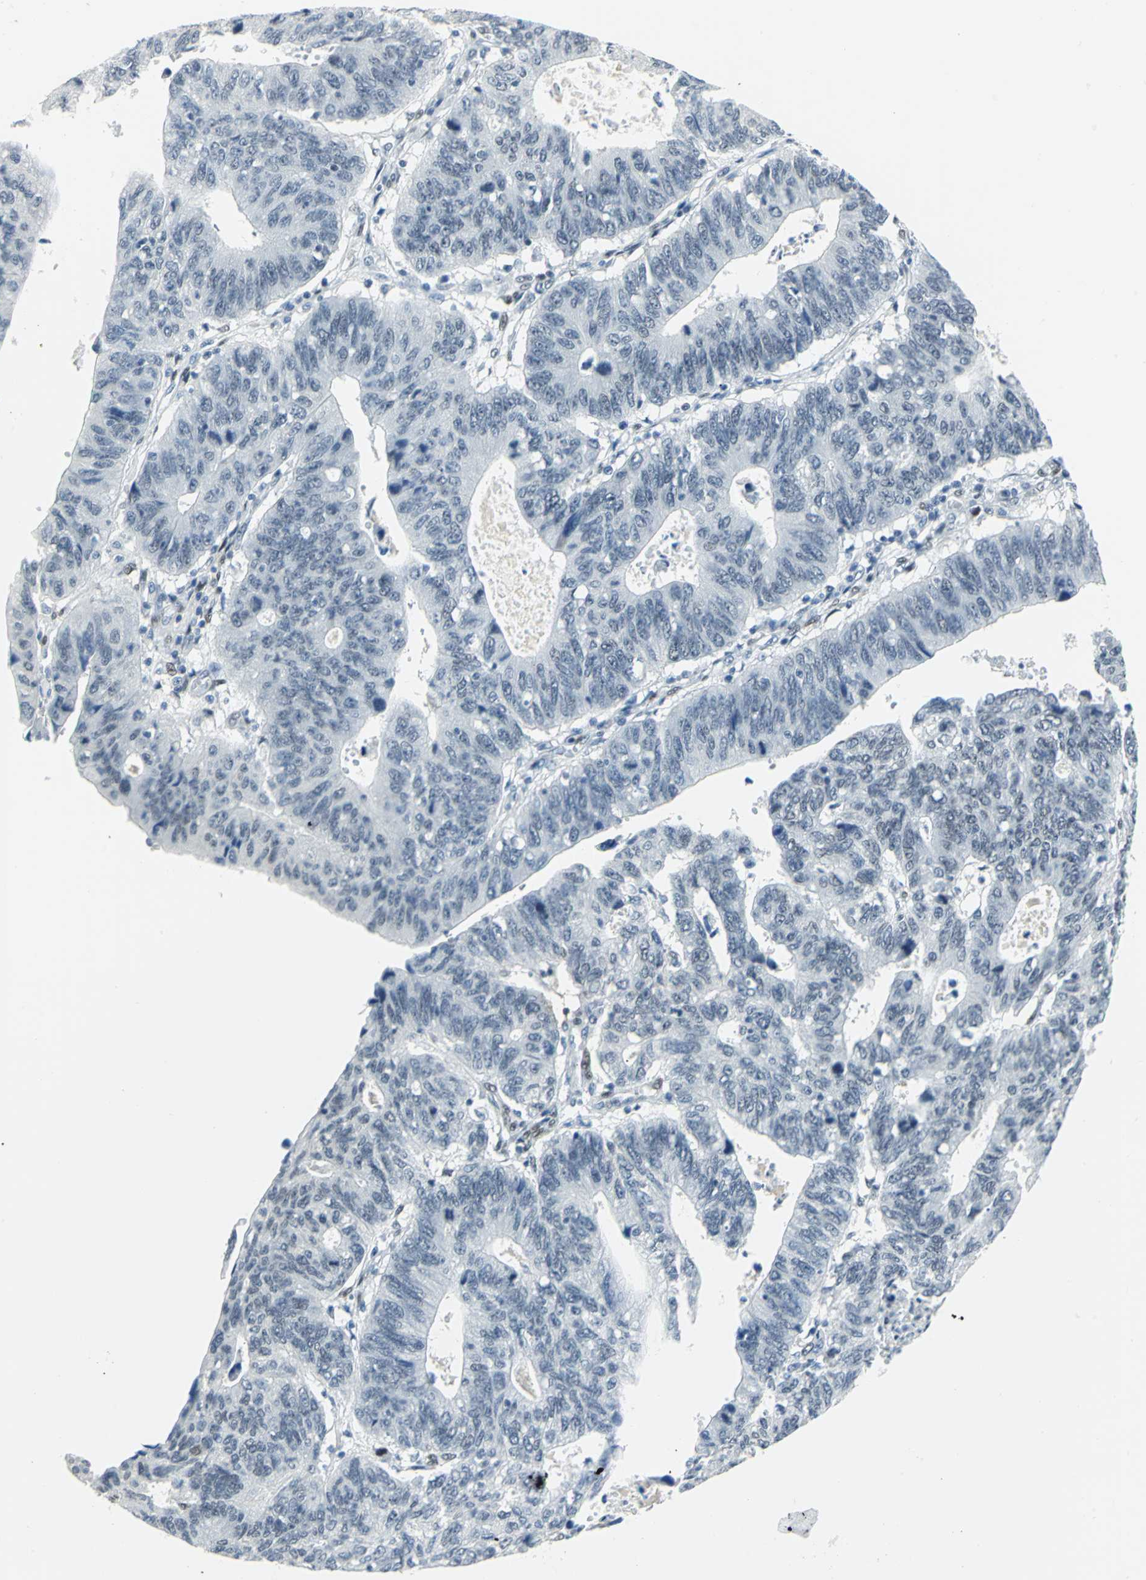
{"staining": {"intensity": "negative", "quantity": "none", "location": "none"}, "tissue": "stomach cancer", "cell_type": "Tumor cells", "image_type": "cancer", "snomed": [{"axis": "morphology", "description": "Adenocarcinoma, NOS"}, {"axis": "topography", "description": "Stomach"}], "caption": "Tumor cells are negative for protein expression in human stomach cancer.", "gene": "MEIS2", "patient": {"sex": "male", "age": 59}}